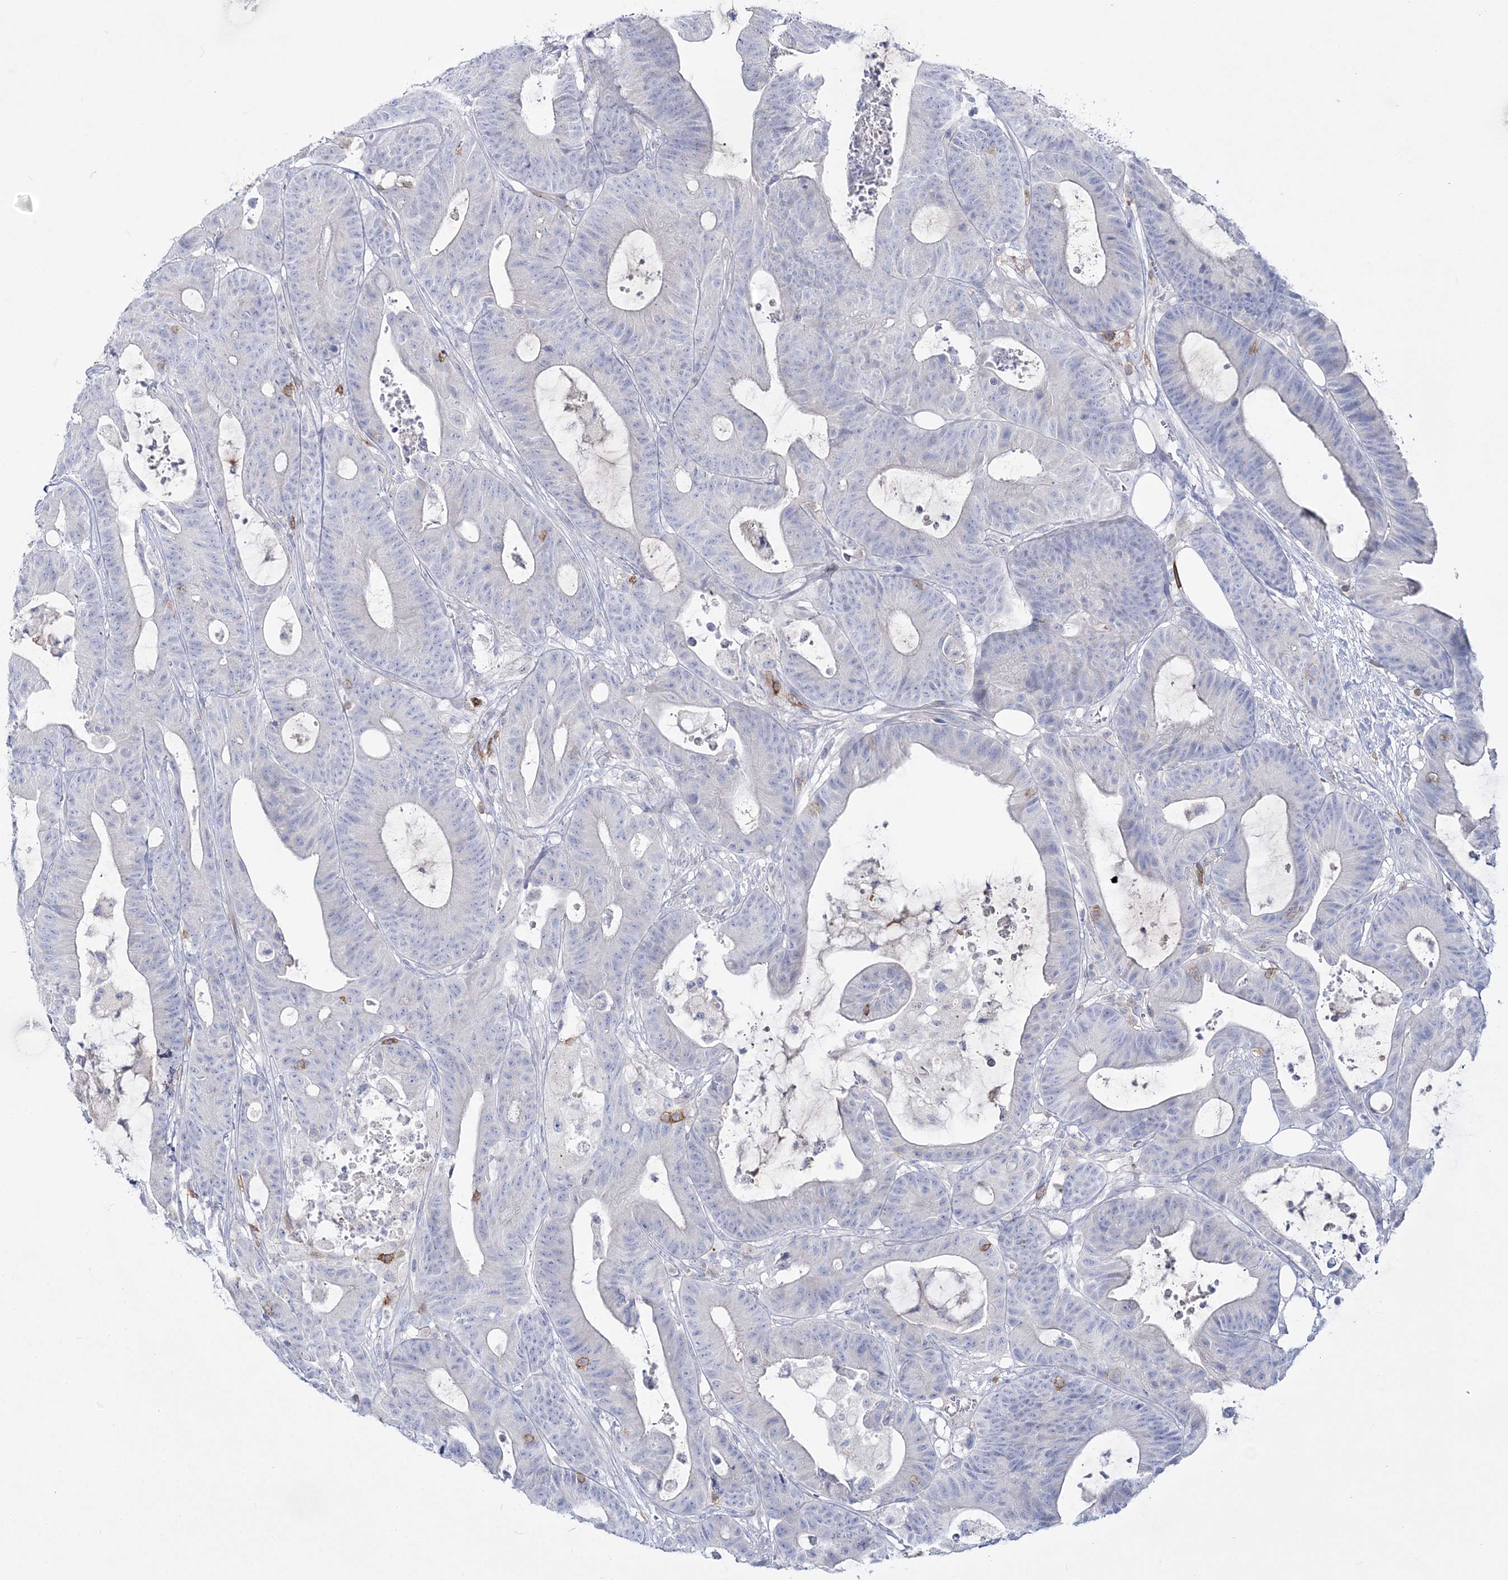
{"staining": {"intensity": "negative", "quantity": "none", "location": "none"}, "tissue": "colorectal cancer", "cell_type": "Tumor cells", "image_type": "cancer", "snomed": [{"axis": "morphology", "description": "Adenocarcinoma, NOS"}, {"axis": "topography", "description": "Colon"}], "caption": "A high-resolution image shows IHC staining of colorectal cancer (adenocarcinoma), which reveals no significant positivity in tumor cells.", "gene": "WDSUB1", "patient": {"sex": "female", "age": 84}}